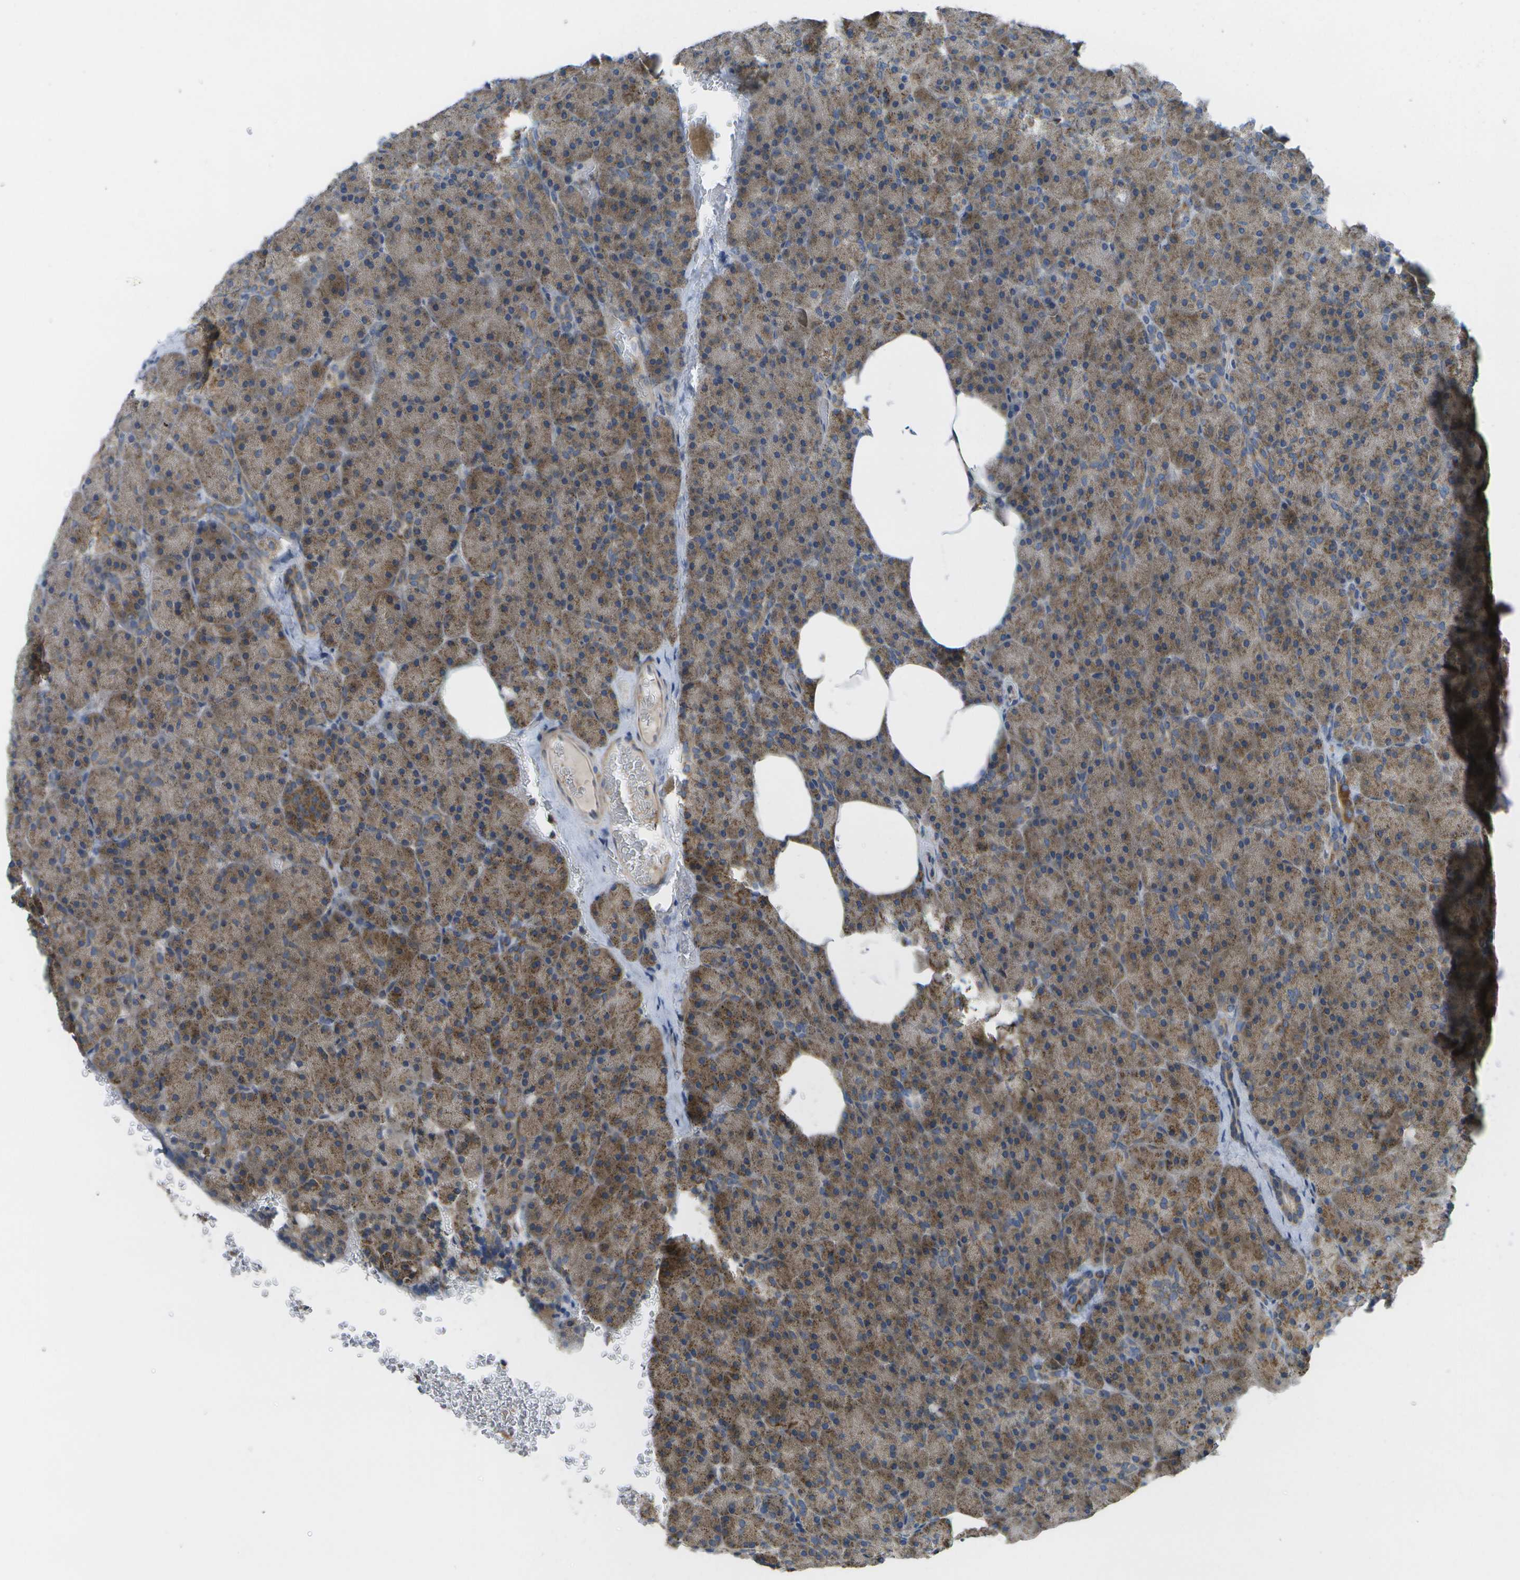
{"staining": {"intensity": "moderate", "quantity": ">75%", "location": "cytoplasmic/membranous"}, "tissue": "pancreas", "cell_type": "Exocrine glandular cells", "image_type": "normal", "snomed": [{"axis": "morphology", "description": "Normal tissue, NOS"}, {"axis": "topography", "description": "Pancreas"}], "caption": "An immunohistochemistry histopathology image of unremarkable tissue is shown. Protein staining in brown highlights moderate cytoplasmic/membranous positivity in pancreas within exocrine glandular cells. The staining was performed using DAB (3,3'-diaminobenzidine), with brown indicating positive protein expression. Nuclei are stained blue with hematoxylin.", "gene": "DPM3", "patient": {"sex": "female", "age": 35}}